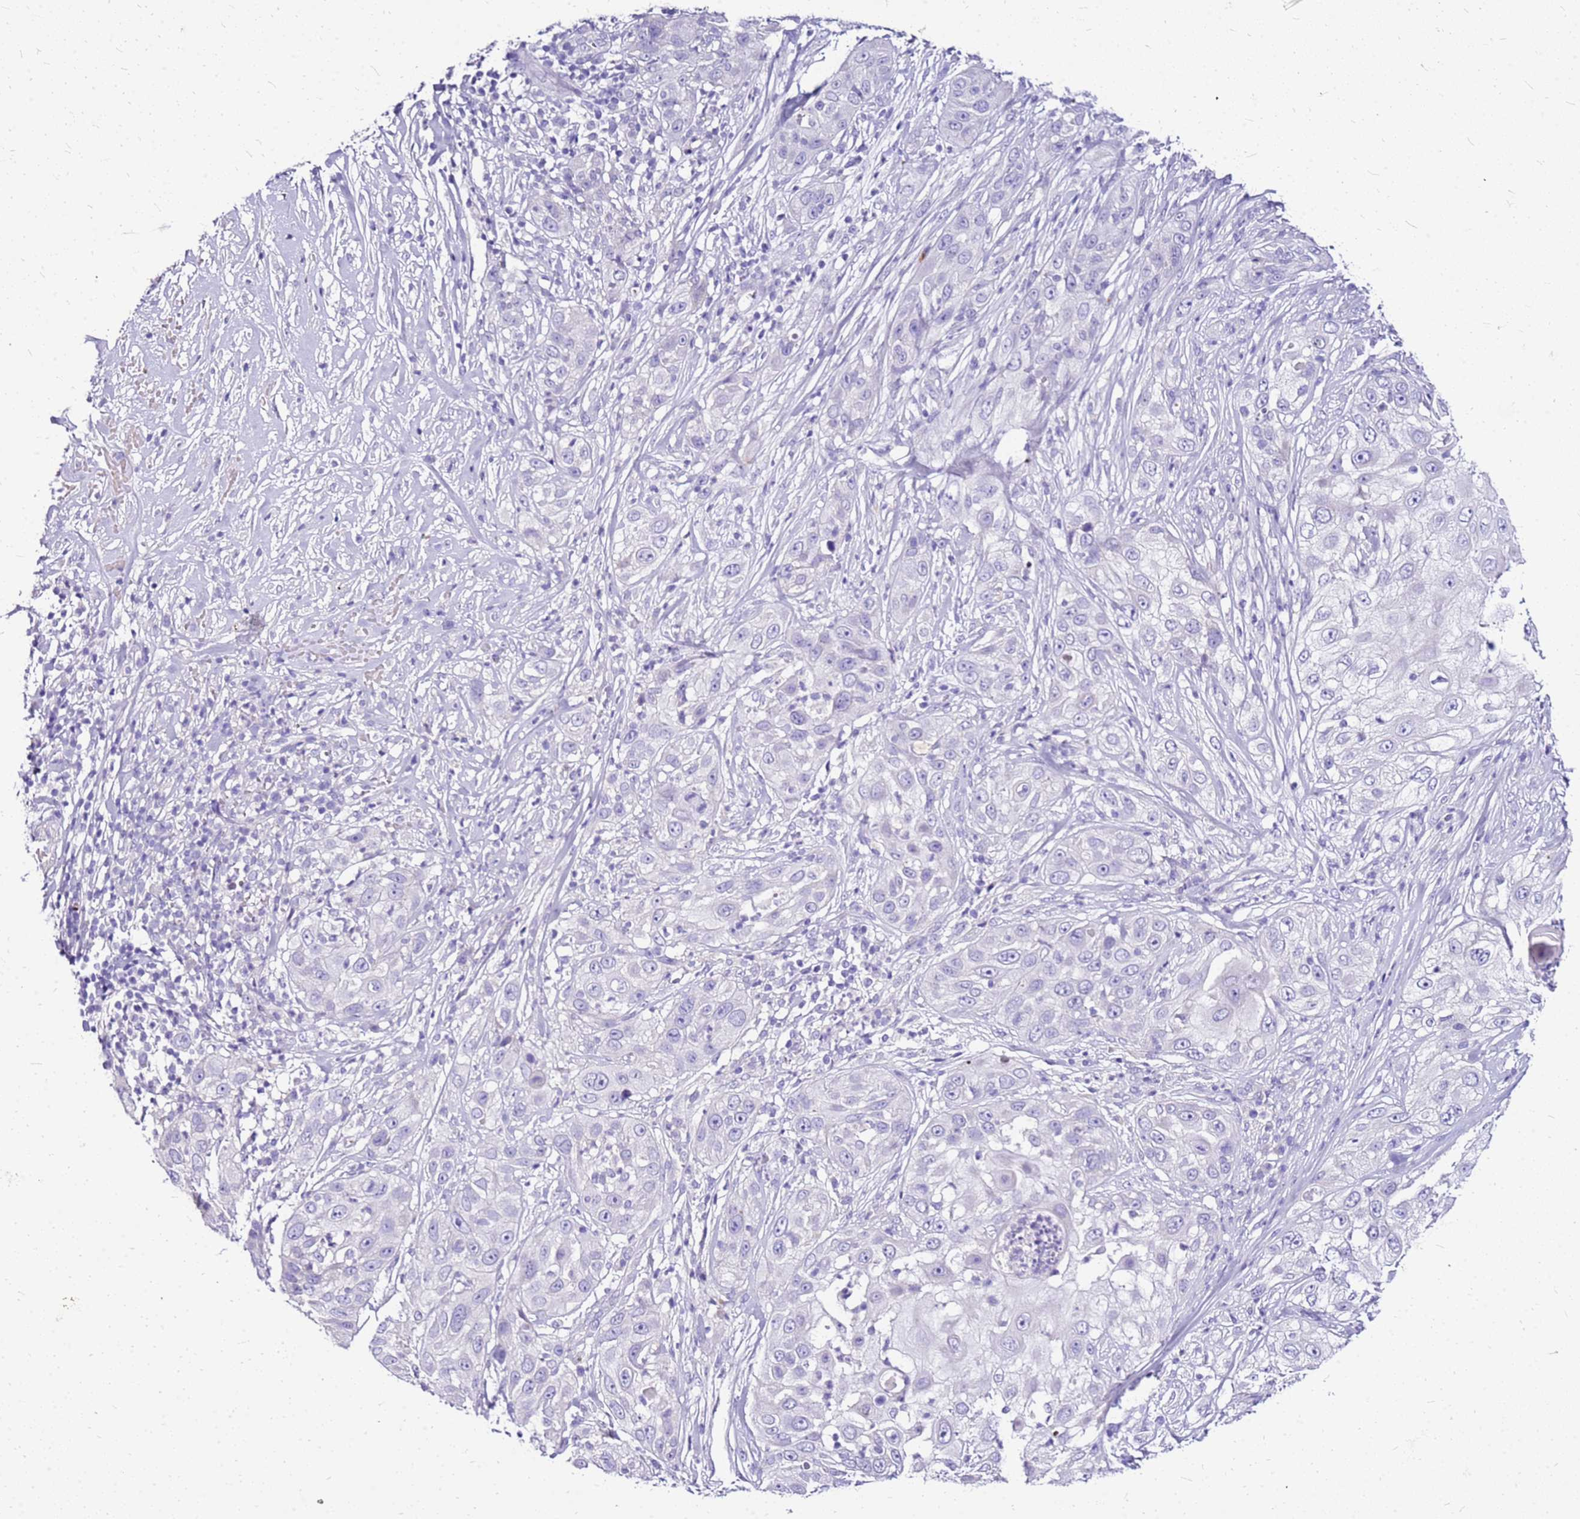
{"staining": {"intensity": "negative", "quantity": "none", "location": "none"}, "tissue": "skin cancer", "cell_type": "Tumor cells", "image_type": "cancer", "snomed": [{"axis": "morphology", "description": "Squamous cell carcinoma, NOS"}, {"axis": "topography", "description": "Skin"}], "caption": "DAB immunohistochemical staining of human skin cancer (squamous cell carcinoma) shows no significant positivity in tumor cells. The staining was performed using DAB (3,3'-diaminobenzidine) to visualize the protein expression in brown, while the nuclei were stained in blue with hematoxylin (Magnification: 20x).", "gene": "DCDC2B", "patient": {"sex": "female", "age": 44}}